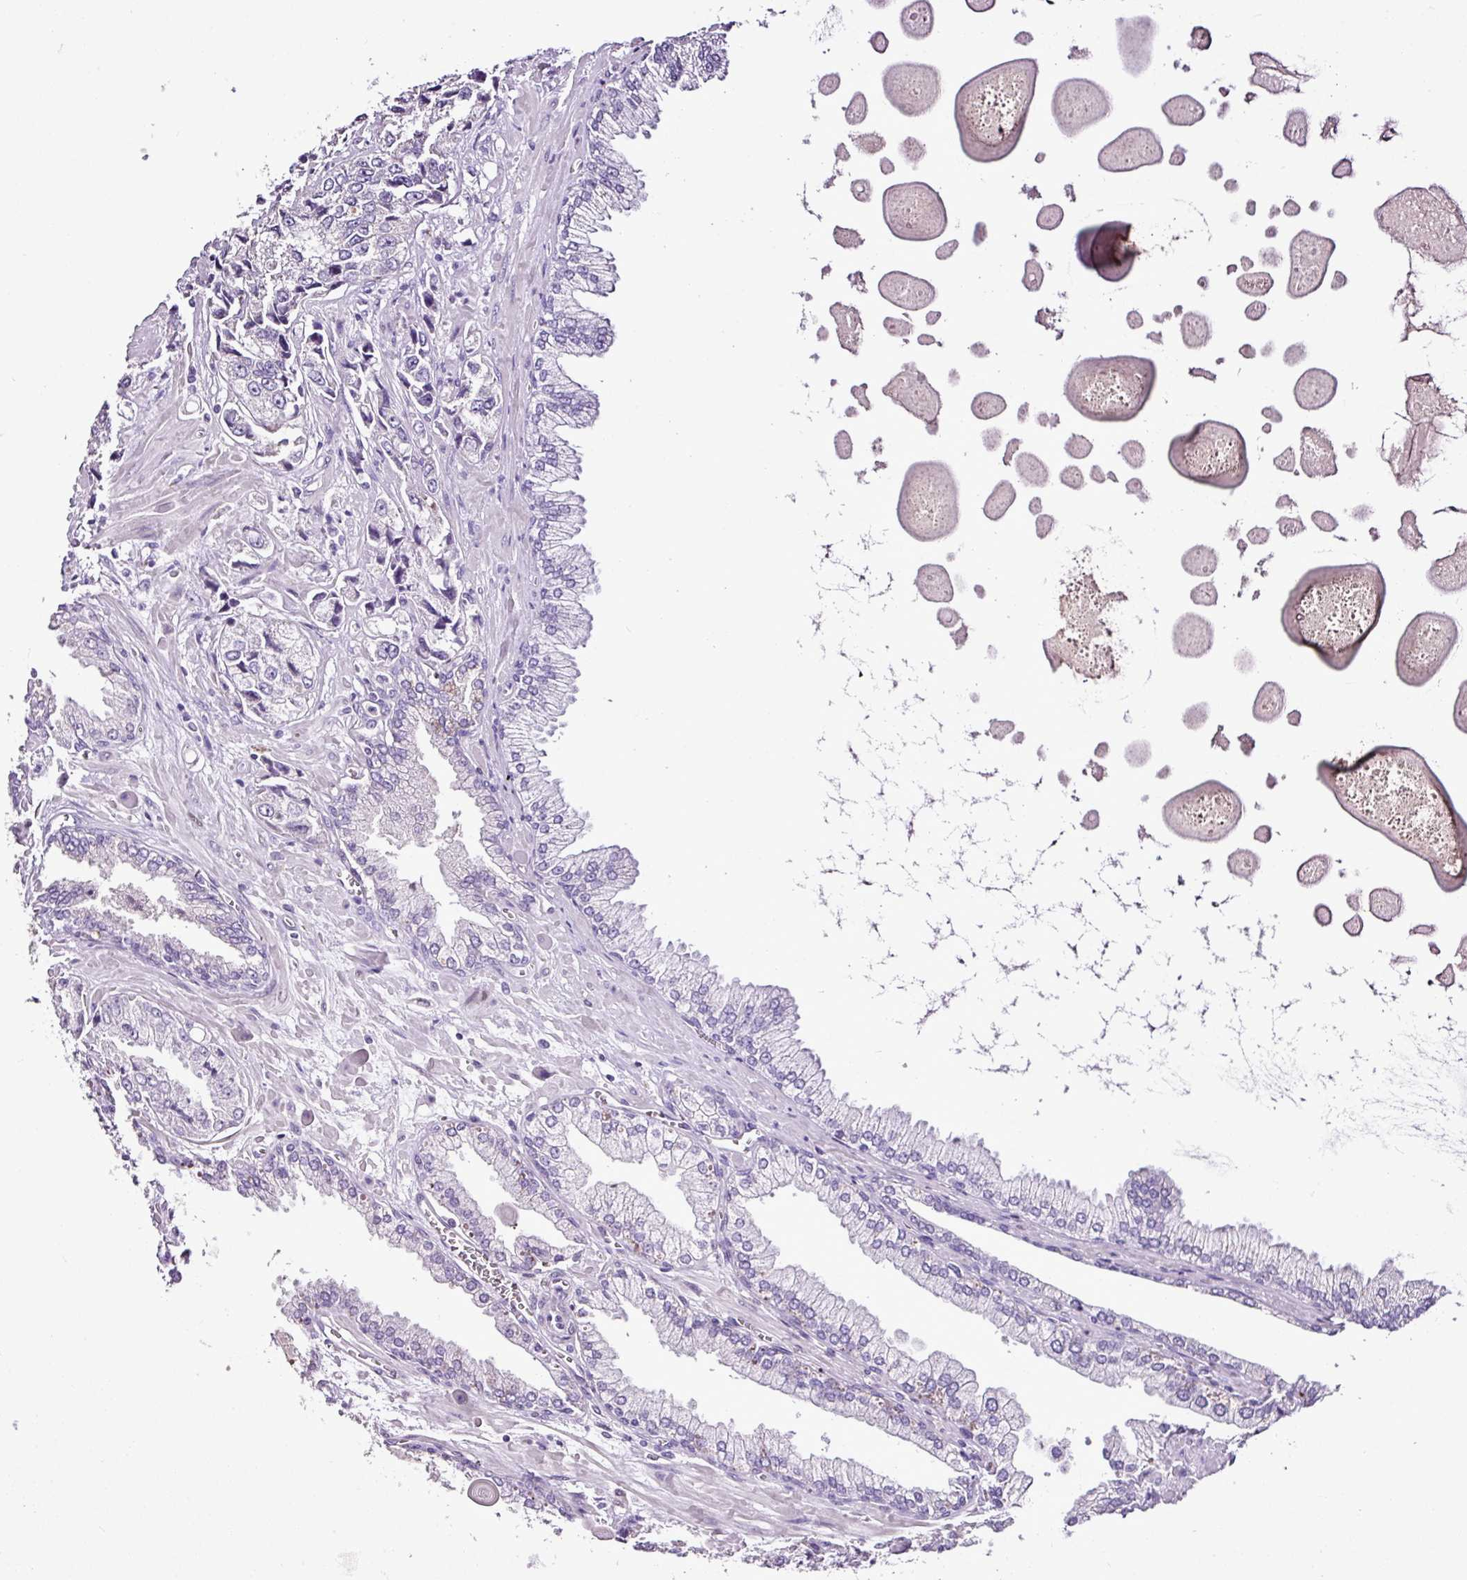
{"staining": {"intensity": "negative", "quantity": "none", "location": "none"}, "tissue": "prostate cancer", "cell_type": "Tumor cells", "image_type": "cancer", "snomed": [{"axis": "morphology", "description": "Adenocarcinoma, High grade"}, {"axis": "topography", "description": "Prostate"}], "caption": "A histopathology image of prostate high-grade adenocarcinoma stained for a protein shows no brown staining in tumor cells.", "gene": "ESR1", "patient": {"sex": "male", "age": 74}}